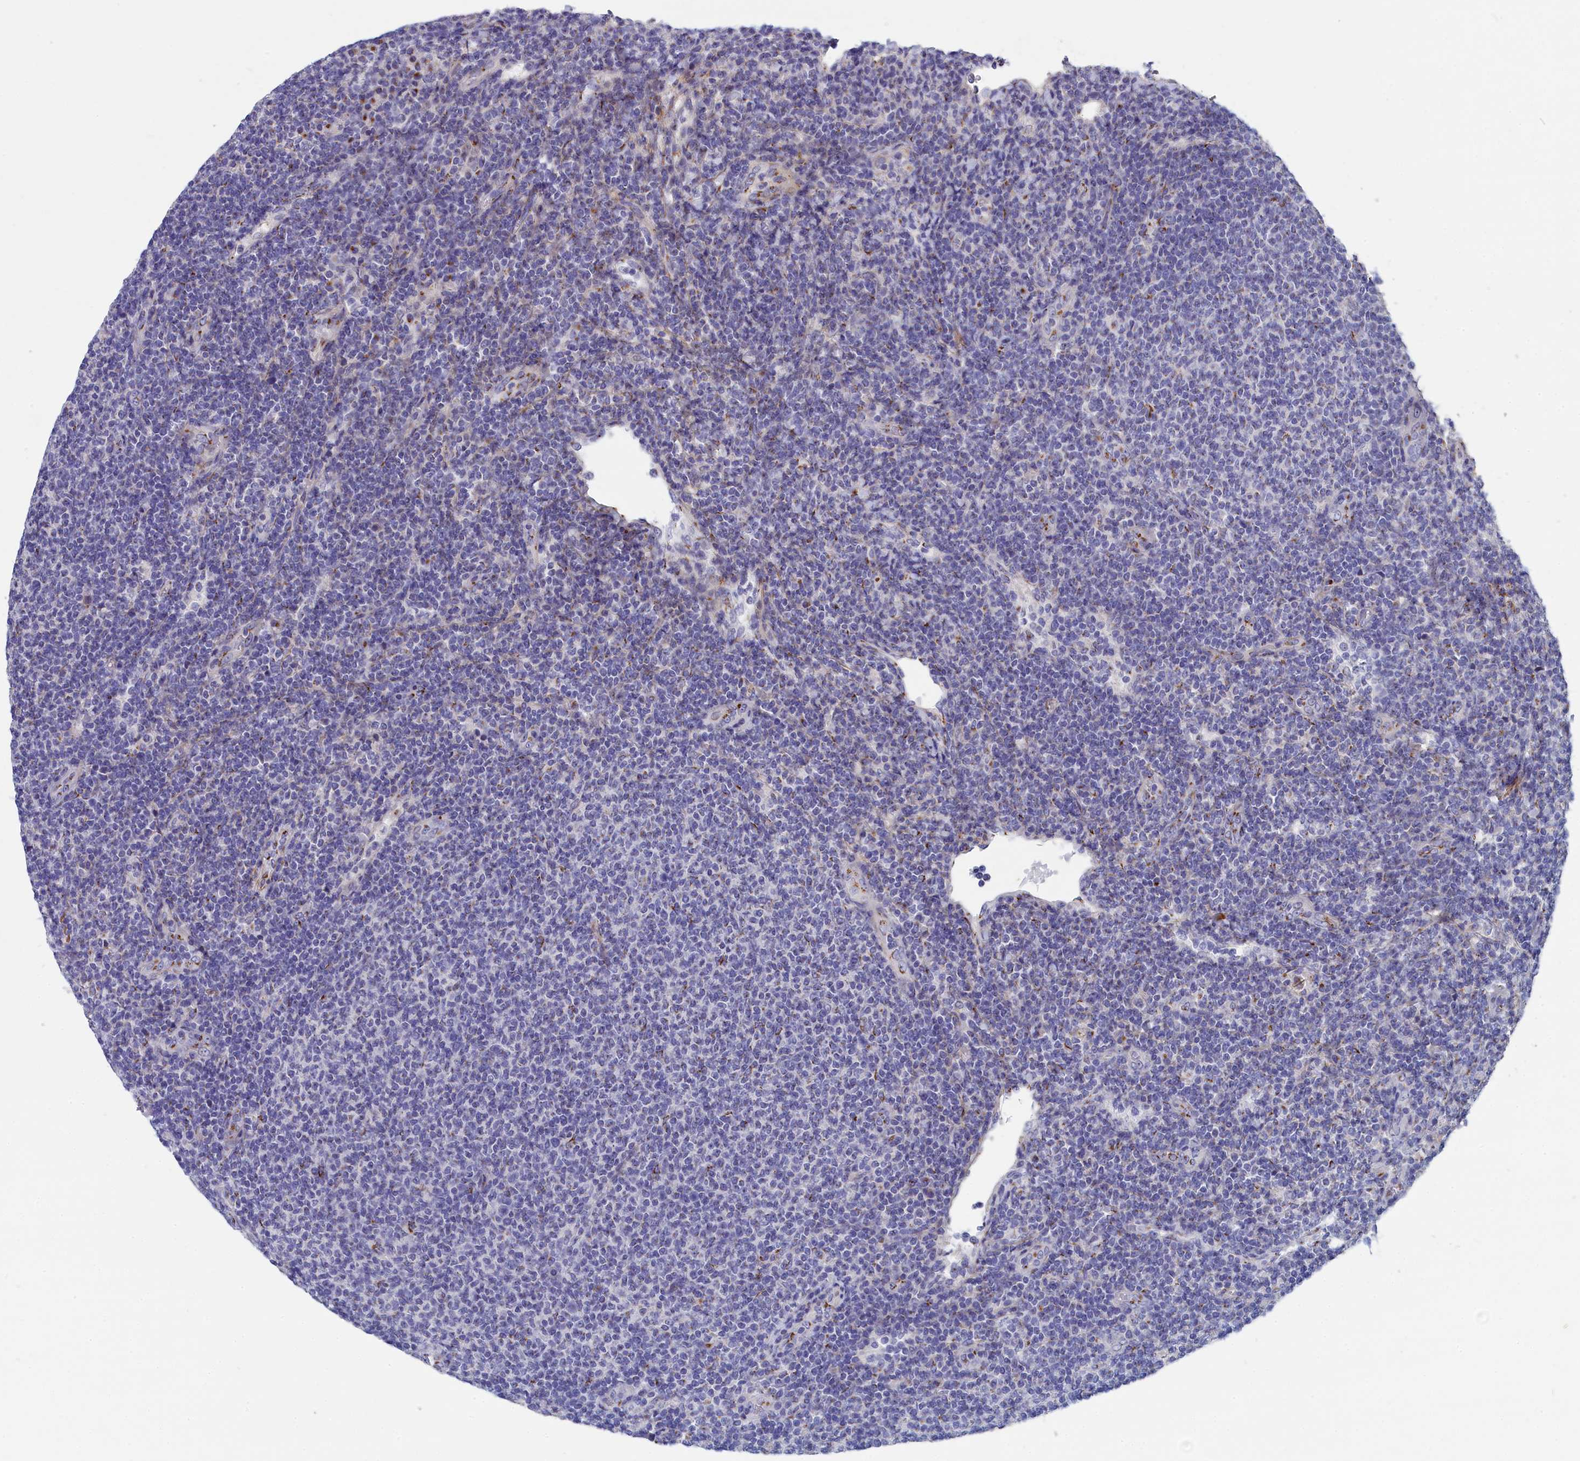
{"staining": {"intensity": "negative", "quantity": "none", "location": "none"}, "tissue": "lymphoma", "cell_type": "Tumor cells", "image_type": "cancer", "snomed": [{"axis": "morphology", "description": "Malignant lymphoma, non-Hodgkin's type, Low grade"}, {"axis": "topography", "description": "Lymph node"}], "caption": "This micrograph is of malignant lymphoma, non-Hodgkin's type (low-grade) stained with immunohistochemistry to label a protein in brown with the nuclei are counter-stained blue. There is no positivity in tumor cells.", "gene": "TUBGCP4", "patient": {"sex": "male", "age": 66}}